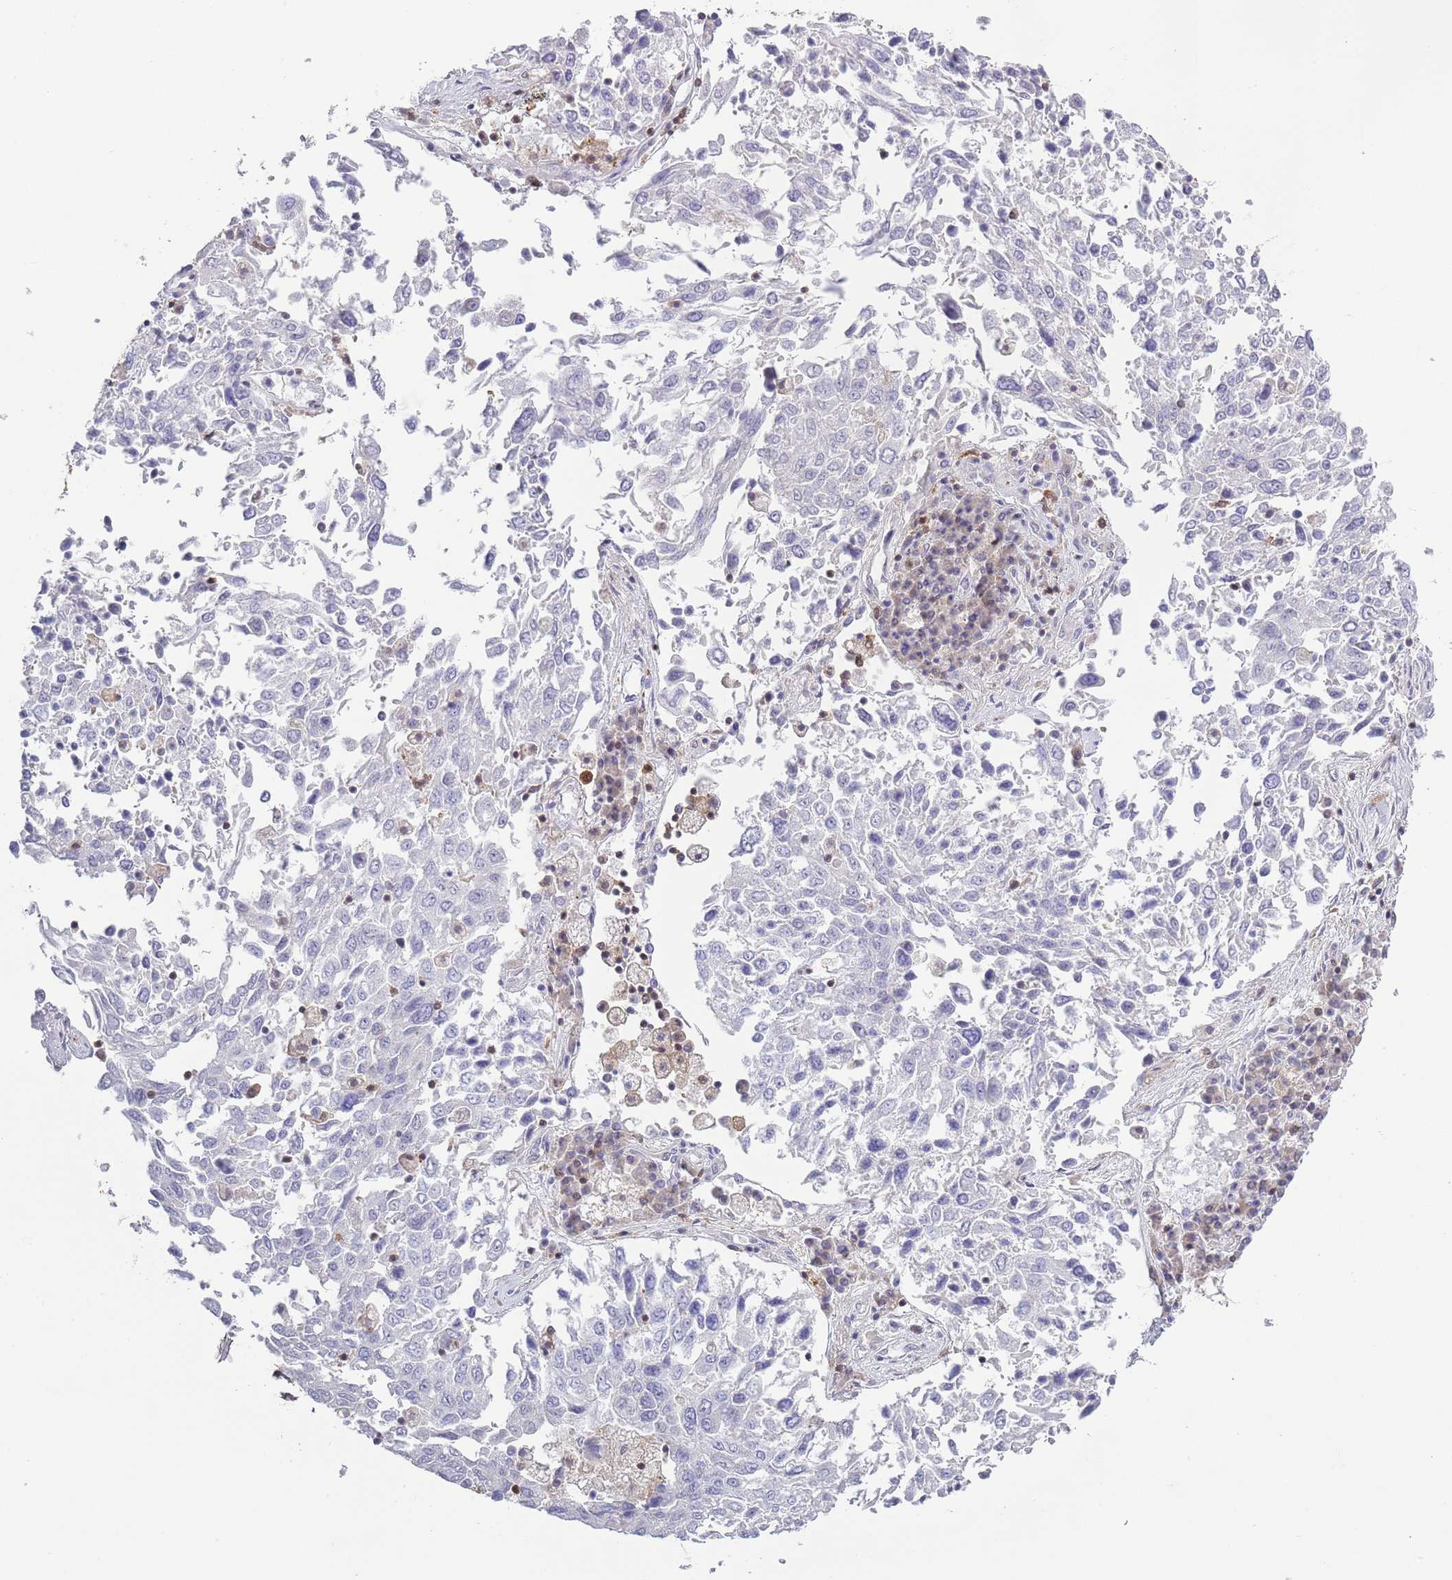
{"staining": {"intensity": "negative", "quantity": "none", "location": "none"}, "tissue": "lung cancer", "cell_type": "Tumor cells", "image_type": "cancer", "snomed": [{"axis": "morphology", "description": "Squamous cell carcinoma, NOS"}, {"axis": "topography", "description": "Lung"}], "caption": "A high-resolution photomicrograph shows immunohistochemistry (IHC) staining of squamous cell carcinoma (lung), which exhibits no significant positivity in tumor cells.", "gene": "LPXN", "patient": {"sex": "male", "age": 65}}